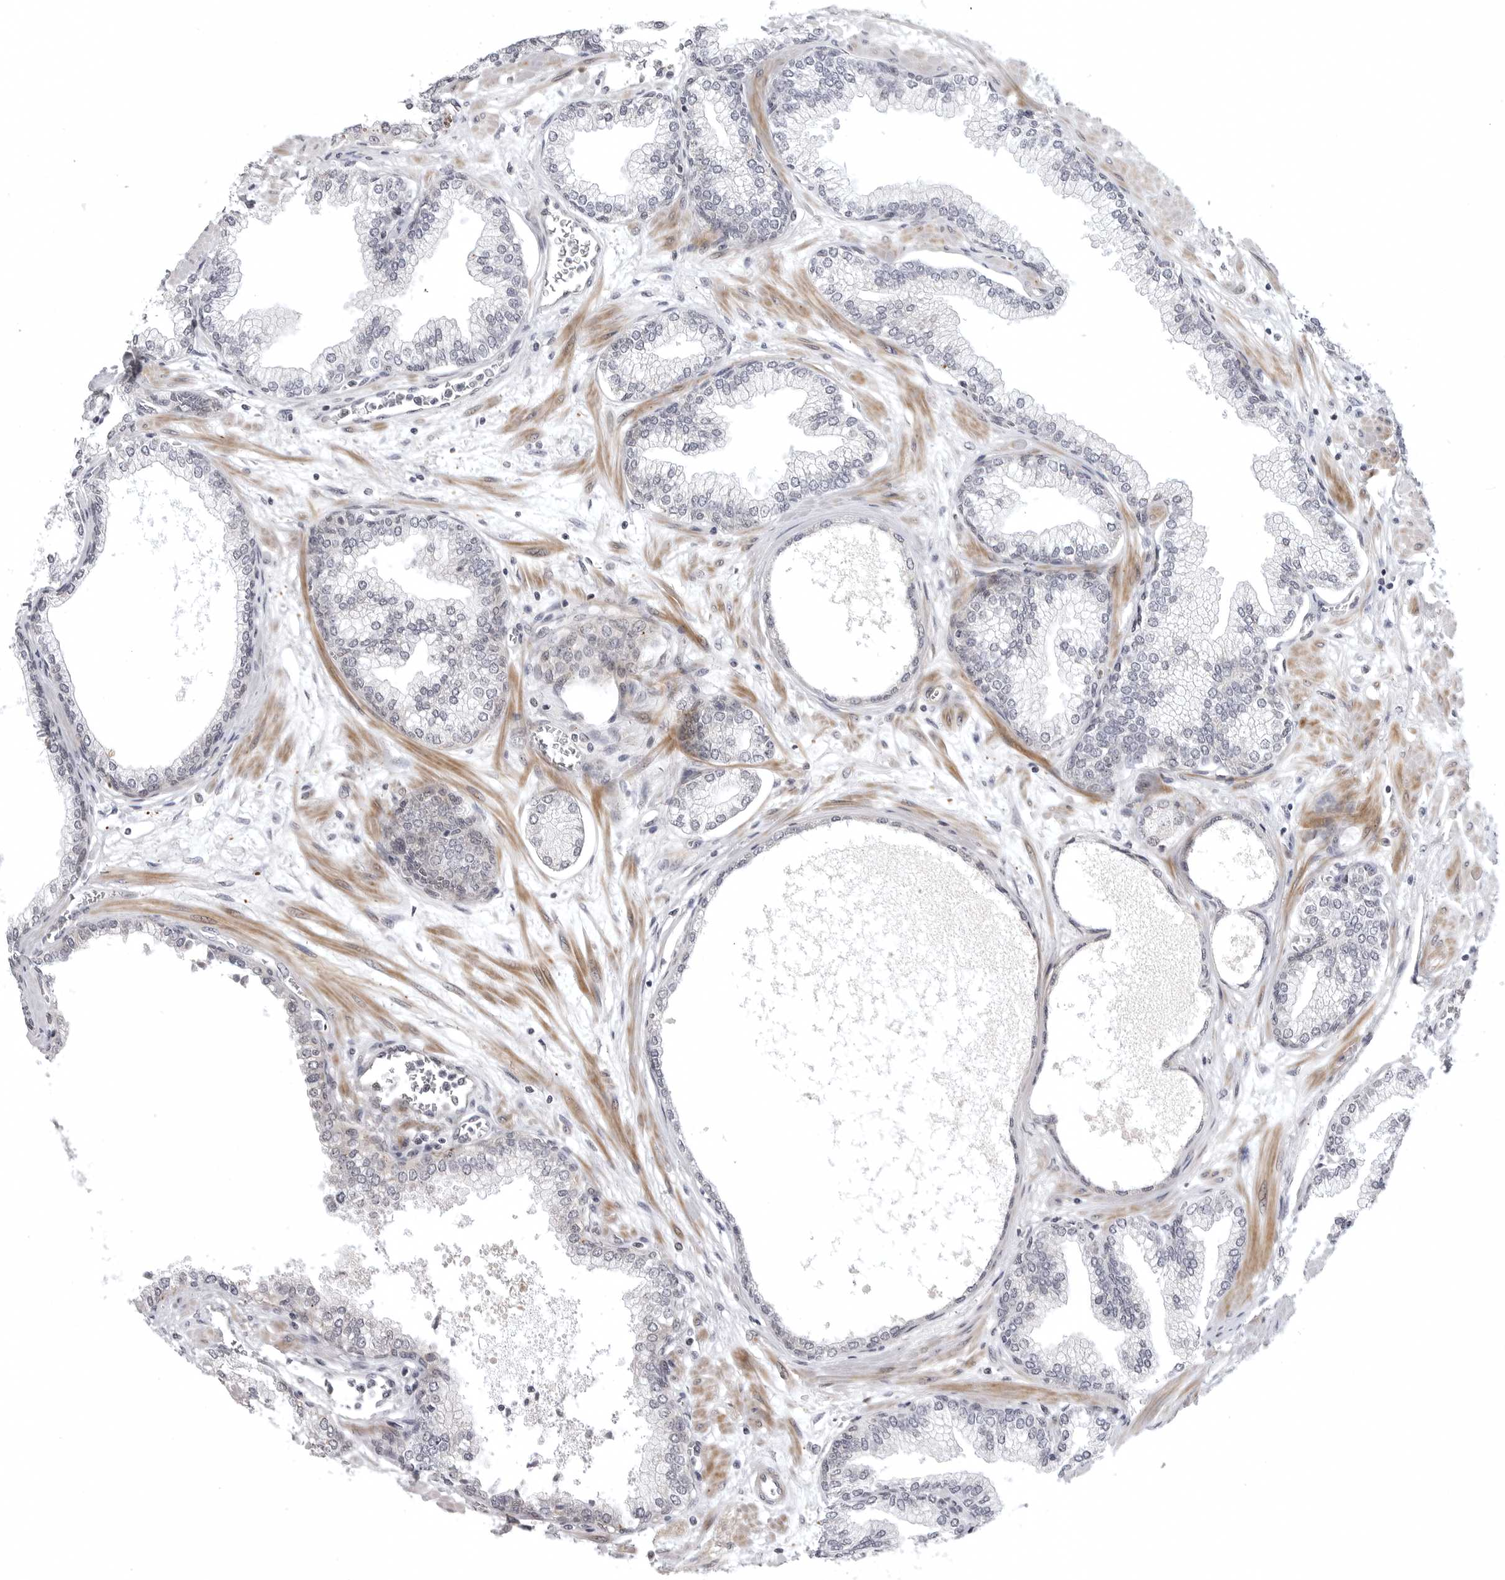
{"staining": {"intensity": "negative", "quantity": "none", "location": "none"}, "tissue": "prostate", "cell_type": "Glandular cells", "image_type": "normal", "snomed": [{"axis": "morphology", "description": "Normal tissue, NOS"}, {"axis": "morphology", "description": "Urothelial carcinoma, Low grade"}, {"axis": "topography", "description": "Urinary bladder"}, {"axis": "topography", "description": "Prostate"}], "caption": "An immunohistochemistry image of benign prostate is shown. There is no staining in glandular cells of prostate.", "gene": "CD300LD", "patient": {"sex": "male", "age": 60}}